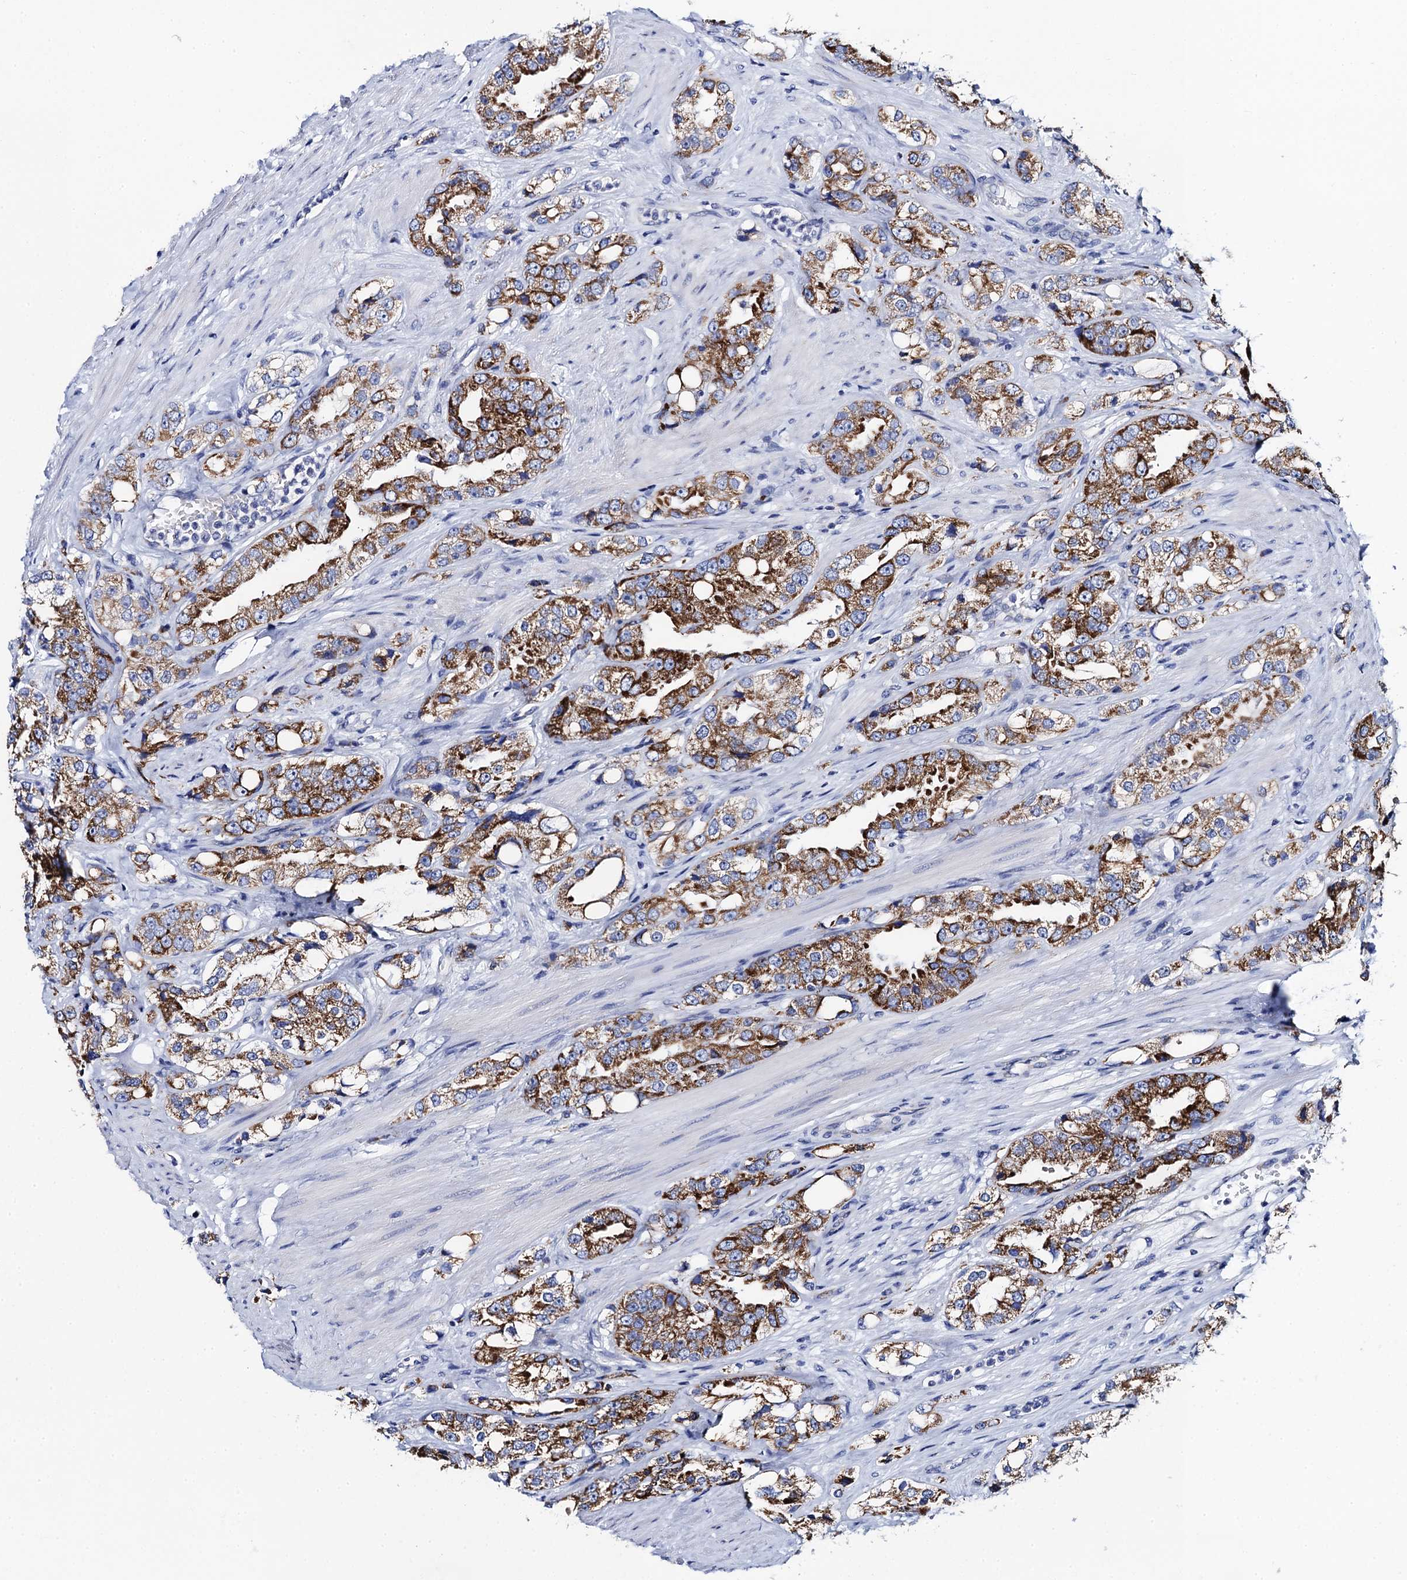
{"staining": {"intensity": "strong", "quantity": ">75%", "location": "cytoplasmic/membranous"}, "tissue": "prostate cancer", "cell_type": "Tumor cells", "image_type": "cancer", "snomed": [{"axis": "morphology", "description": "Adenocarcinoma, NOS"}, {"axis": "topography", "description": "Prostate"}], "caption": "High-magnification brightfield microscopy of prostate cancer stained with DAB (3,3'-diaminobenzidine) (brown) and counterstained with hematoxylin (blue). tumor cells exhibit strong cytoplasmic/membranous positivity is identified in about>75% of cells.", "gene": "ACADSB", "patient": {"sex": "male", "age": 79}}